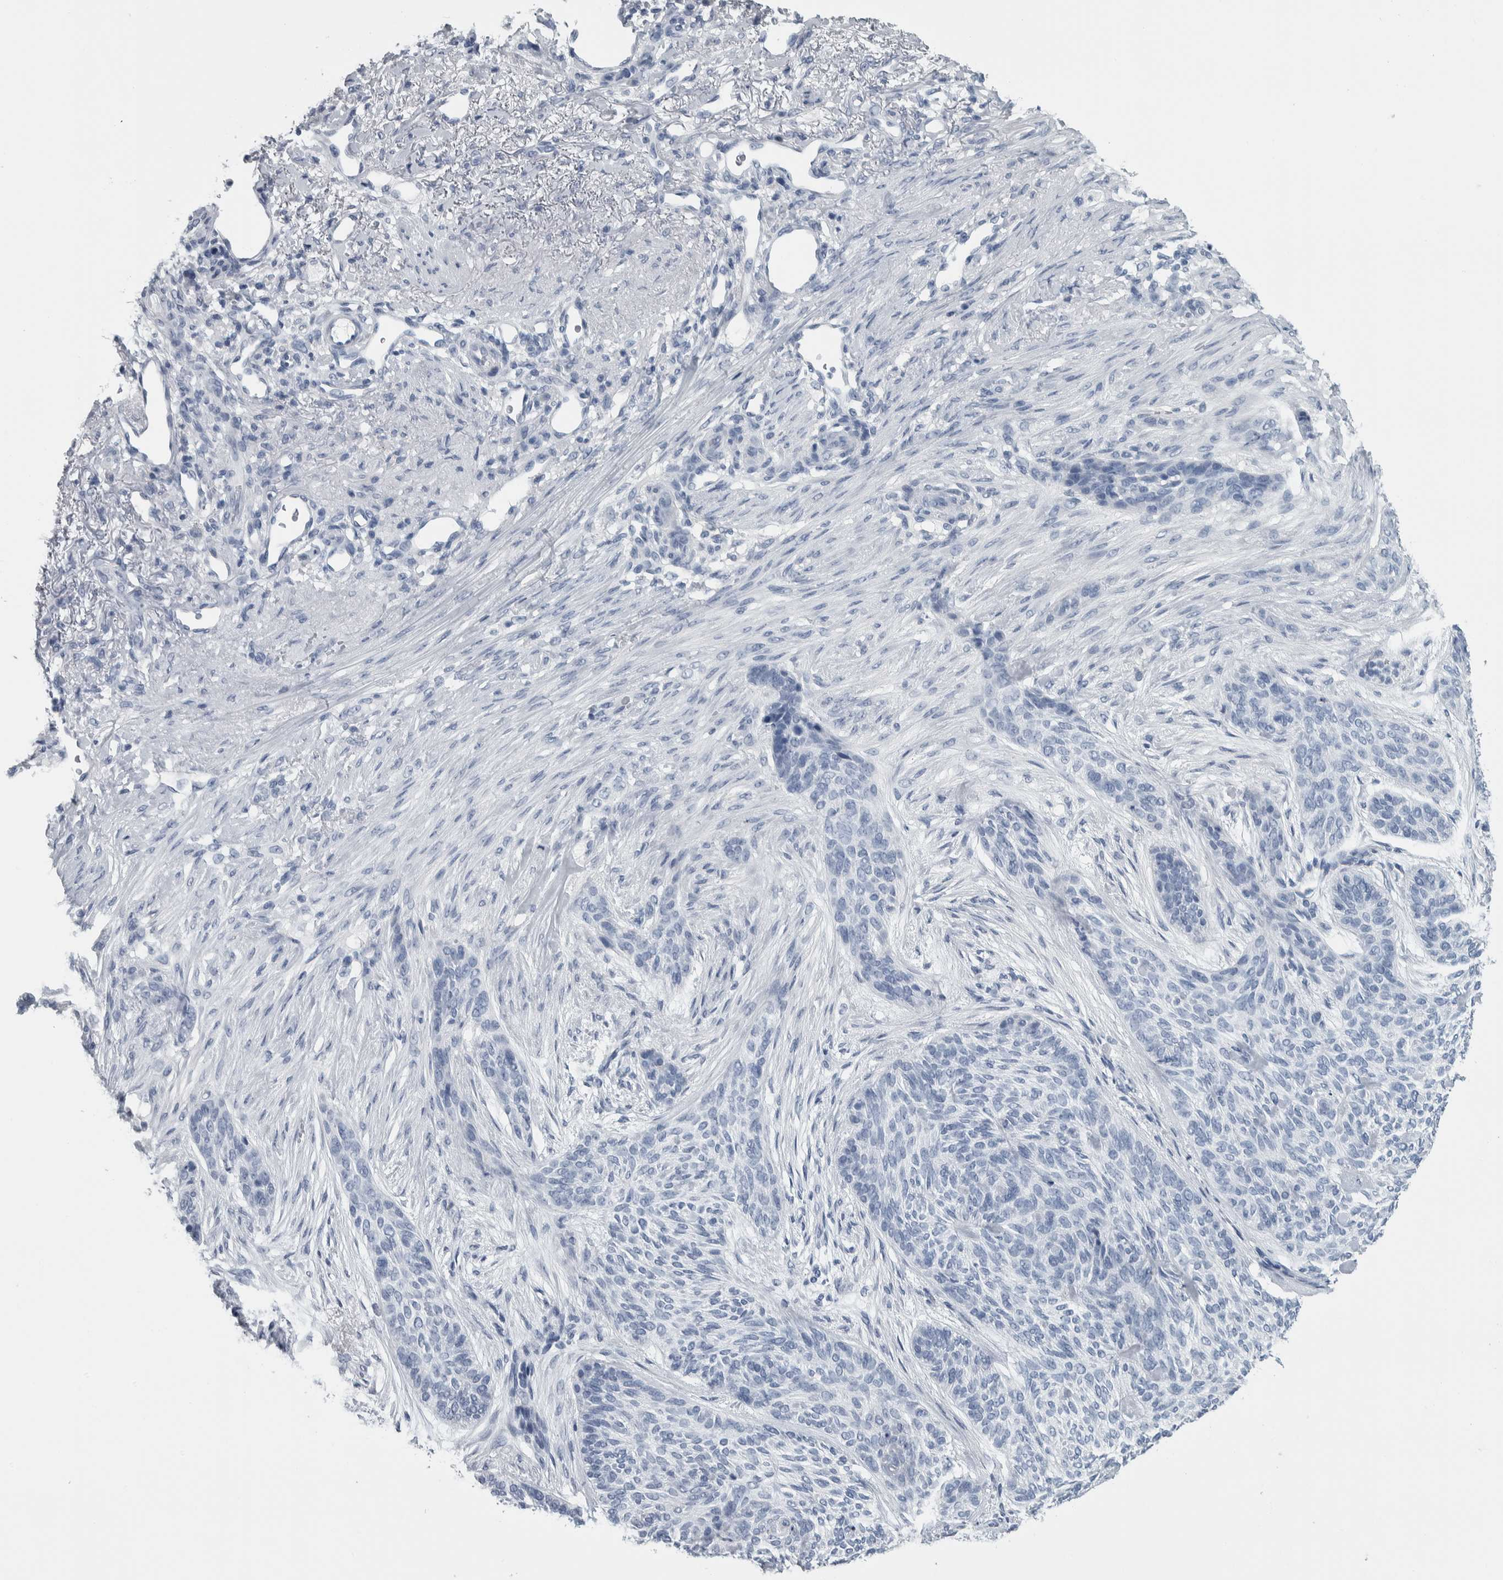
{"staining": {"intensity": "negative", "quantity": "none", "location": "none"}, "tissue": "skin cancer", "cell_type": "Tumor cells", "image_type": "cancer", "snomed": [{"axis": "morphology", "description": "Basal cell carcinoma"}, {"axis": "topography", "description": "Skin"}], "caption": "Immunohistochemistry (IHC) of skin cancer exhibits no positivity in tumor cells.", "gene": "CDH17", "patient": {"sex": "male", "age": 55}}